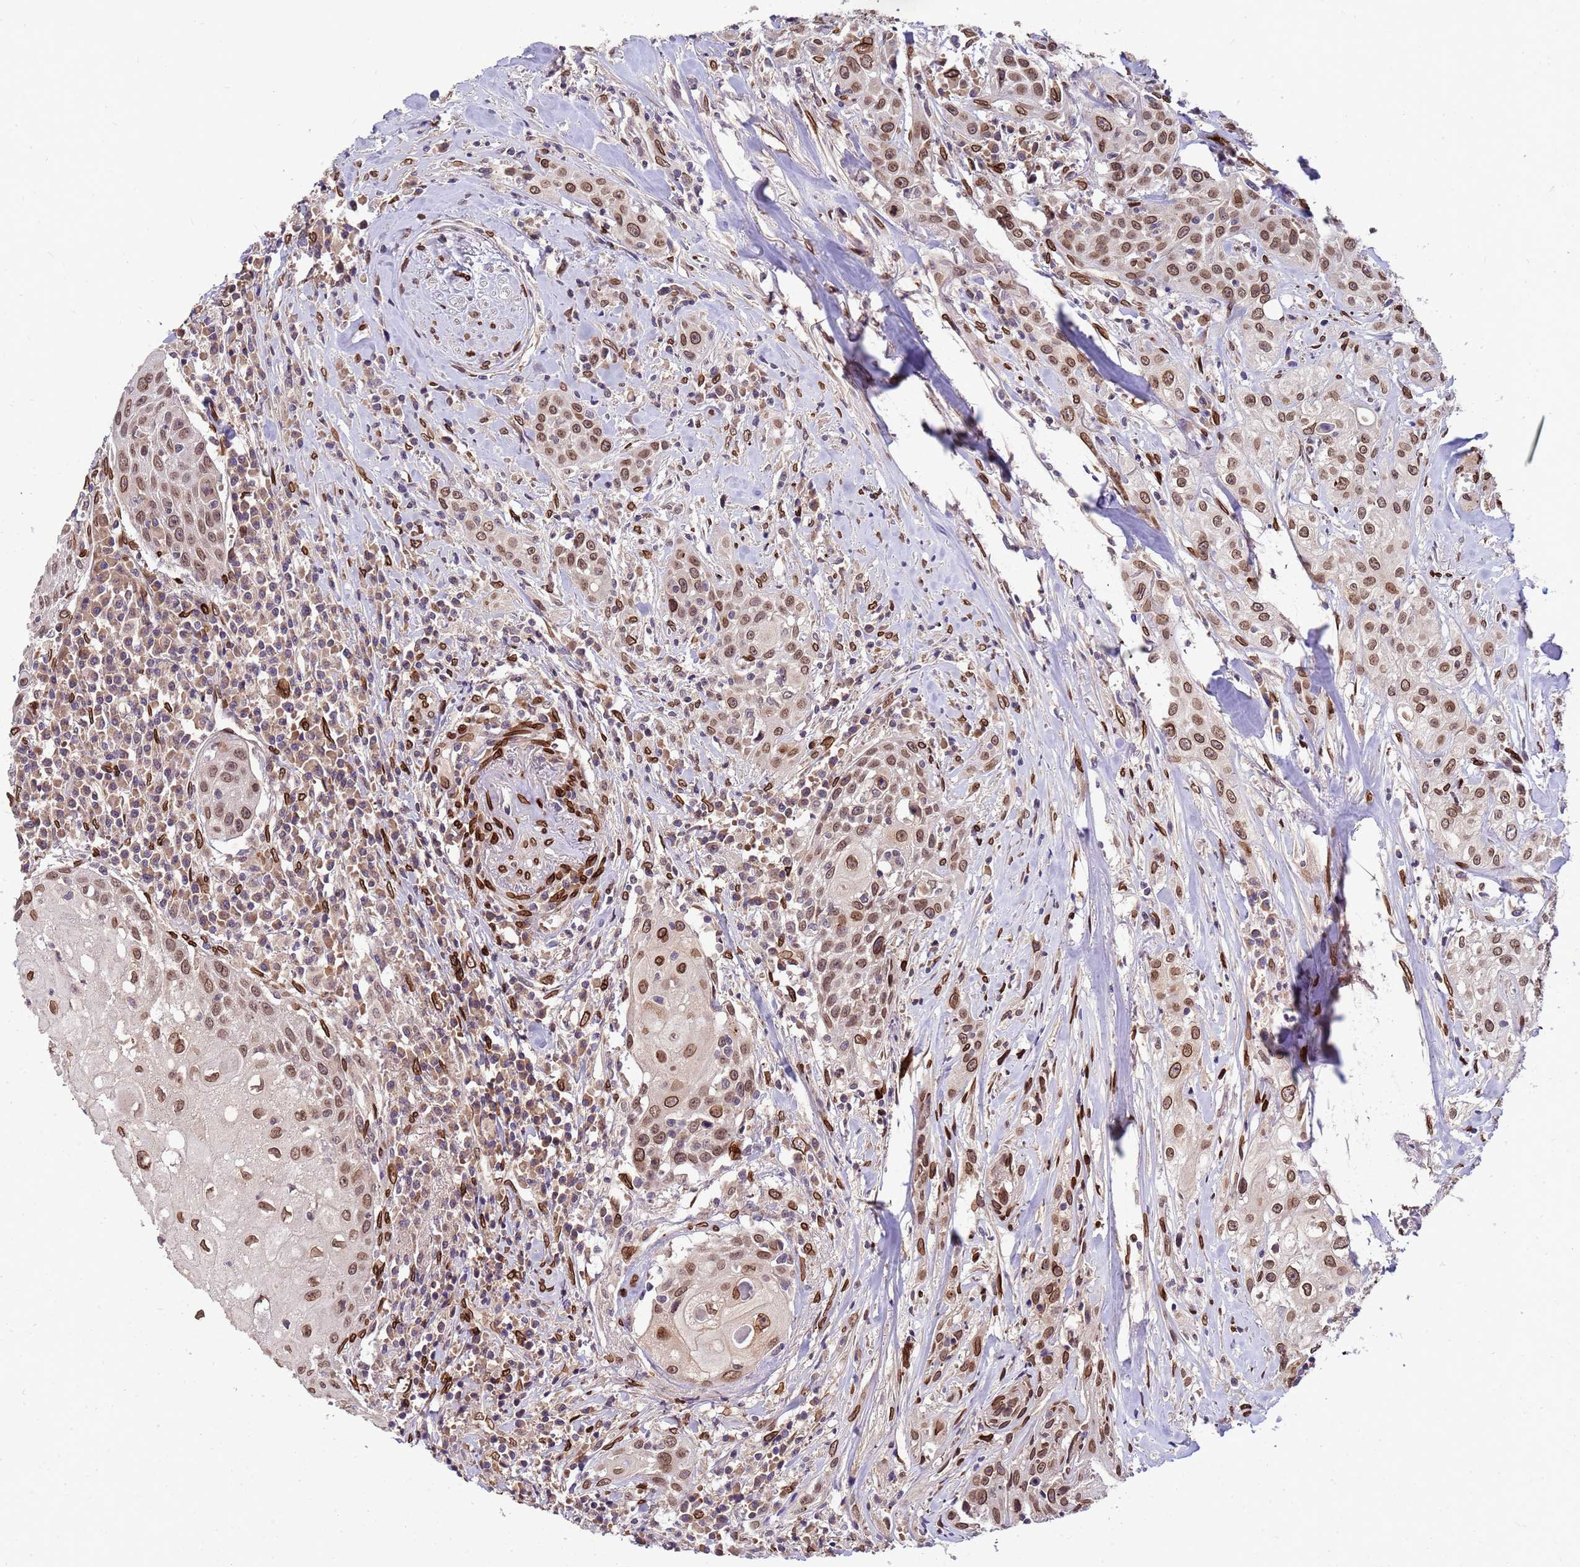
{"staining": {"intensity": "moderate", "quantity": ">75%", "location": "cytoplasmic/membranous,nuclear"}, "tissue": "head and neck cancer", "cell_type": "Tumor cells", "image_type": "cancer", "snomed": [{"axis": "morphology", "description": "Squamous cell carcinoma, NOS"}, {"axis": "topography", "description": "Oral tissue"}, {"axis": "topography", "description": "Head-Neck"}], "caption": "Head and neck squamous cell carcinoma stained for a protein reveals moderate cytoplasmic/membranous and nuclear positivity in tumor cells.", "gene": "GPR135", "patient": {"sex": "female", "age": 82}}